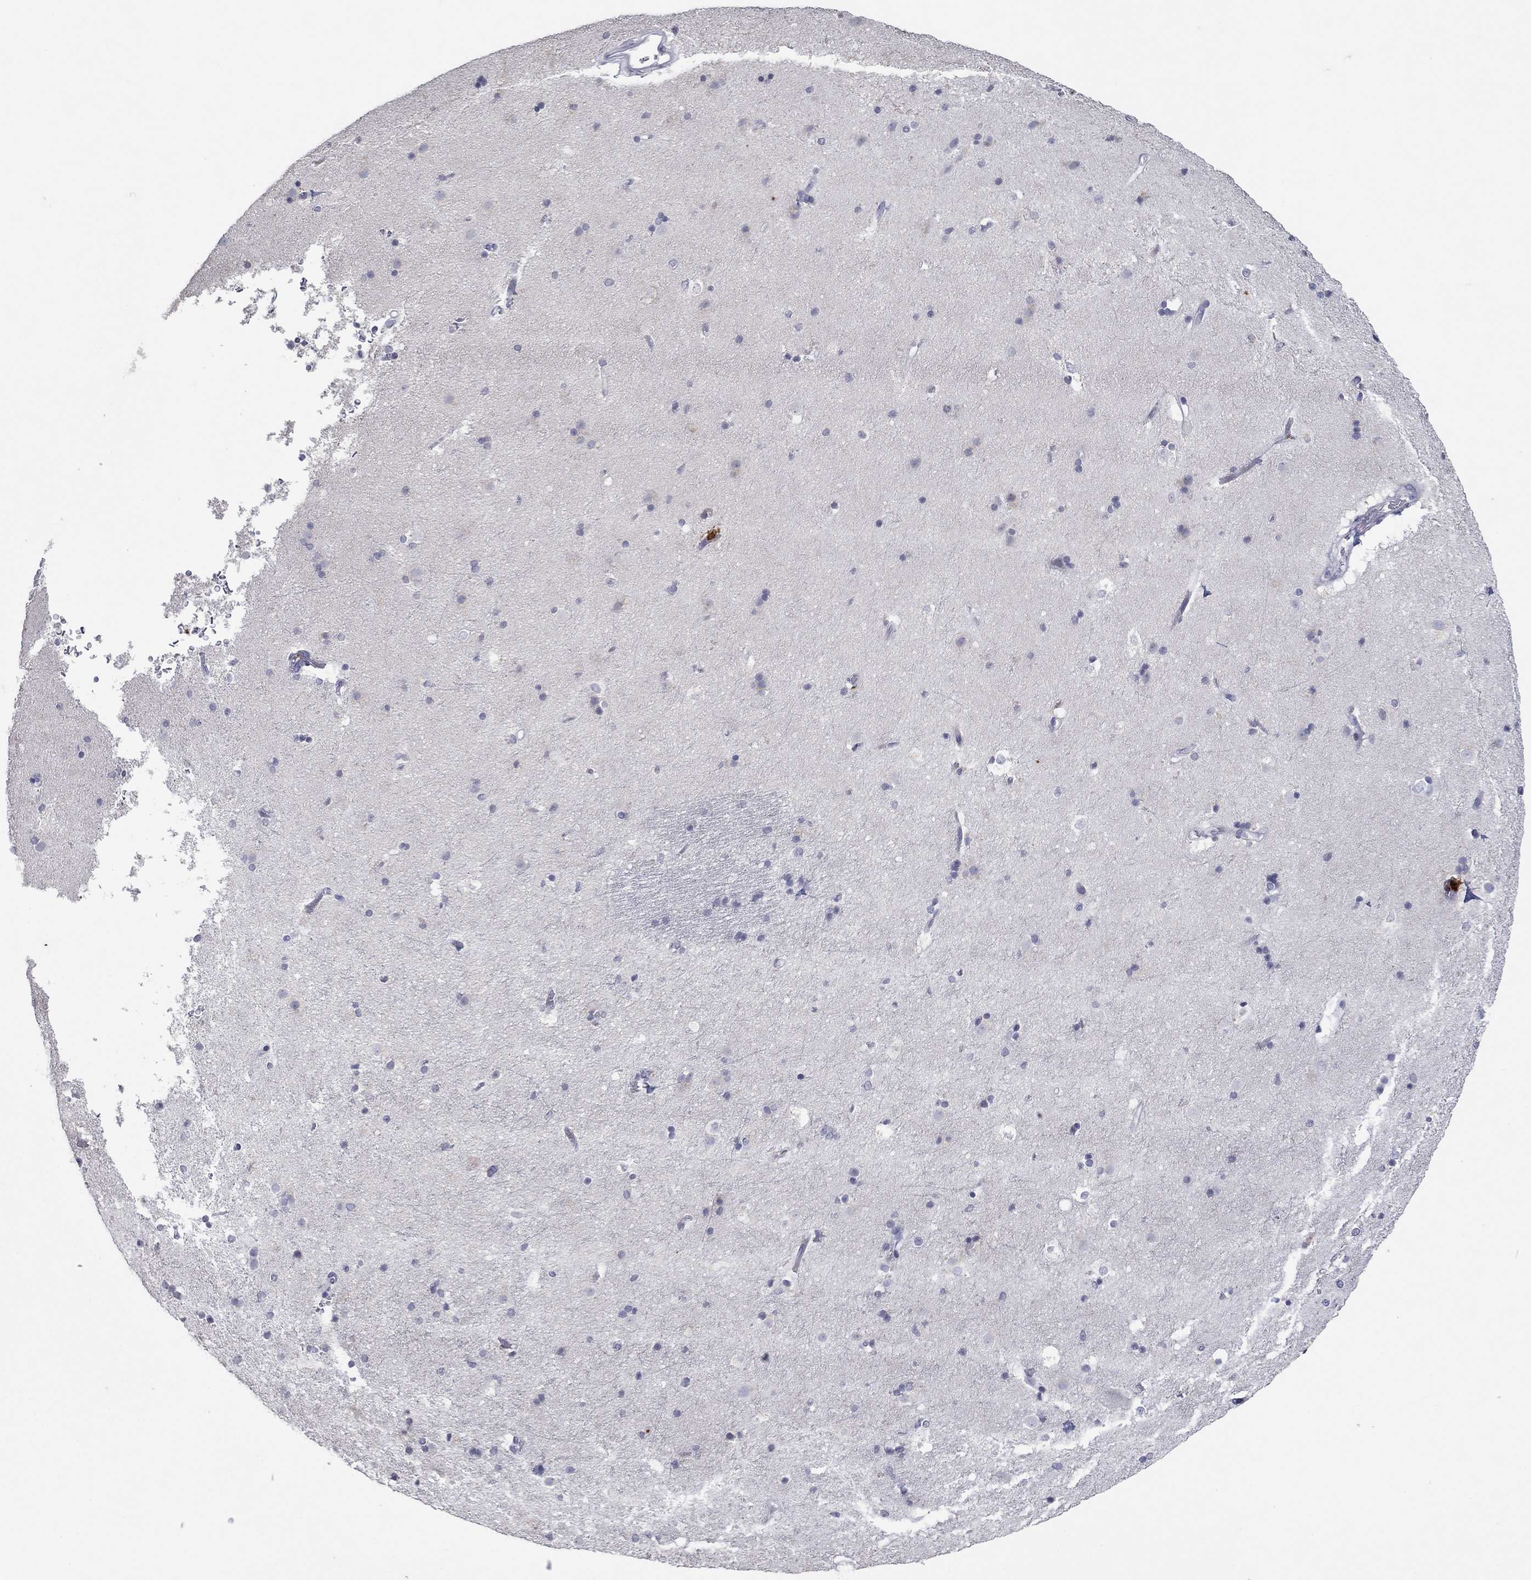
{"staining": {"intensity": "negative", "quantity": "none", "location": "none"}, "tissue": "caudate", "cell_type": "Glial cells", "image_type": "normal", "snomed": [{"axis": "morphology", "description": "Normal tissue, NOS"}, {"axis": "topography", "description": "Lateral ventricle wall"}], "caption": "Immunohistochemistry image of benign caudate: human caudate stained with DAB (3,3'-diaminobenzidine) reveals no significant protein staining in glial cells.", "gene": "CCL5", "patient": {"sex": "female", "age": 71}}